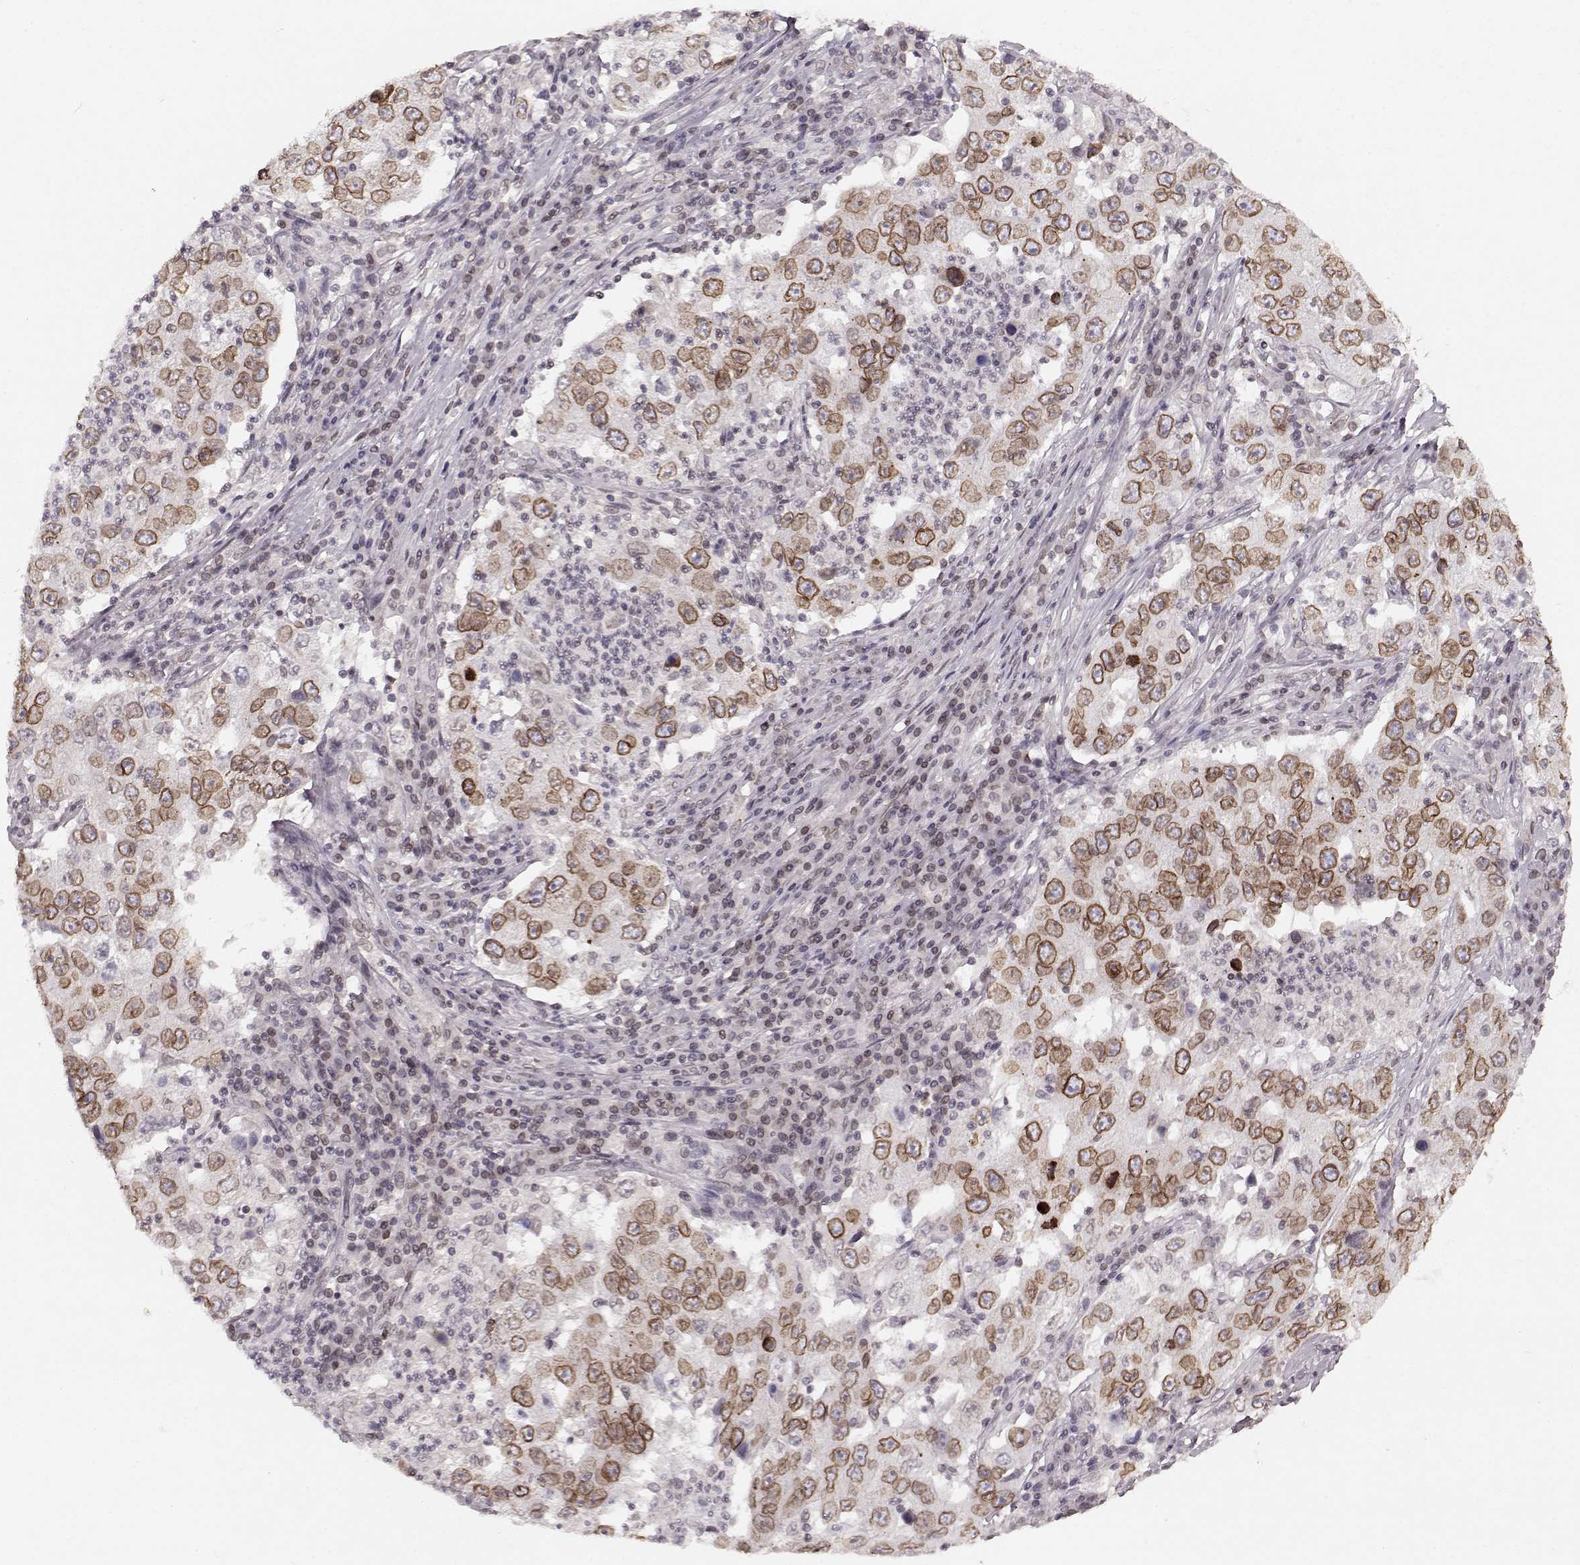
{"staining": {"intensity": "moderate", "quantity": ">75%", "location": "cytoplasmic/membranous,nuclear"}, "tissue": "lung cancer", "cell_type": "Tumor cells", "image_type": "cancer", "snomed": [{"axis": "morphology", "description": "Adenocarcinoma, NOS"}, {"axis": "topography", "description": "Lung"}], "caption": "Lung adenocarcinoma tissue shows moderate cytoplasmic/membranous and nuclear staining in approximately >75% of tumor cells, visualized by immunohistochemistry. (Stains: DAB in brown, nuclei in blue, Microscopy: brightfield microscopy at high magnification).", "gene": "DCAF12", "patient": {"sex": "male", "age": 73}}